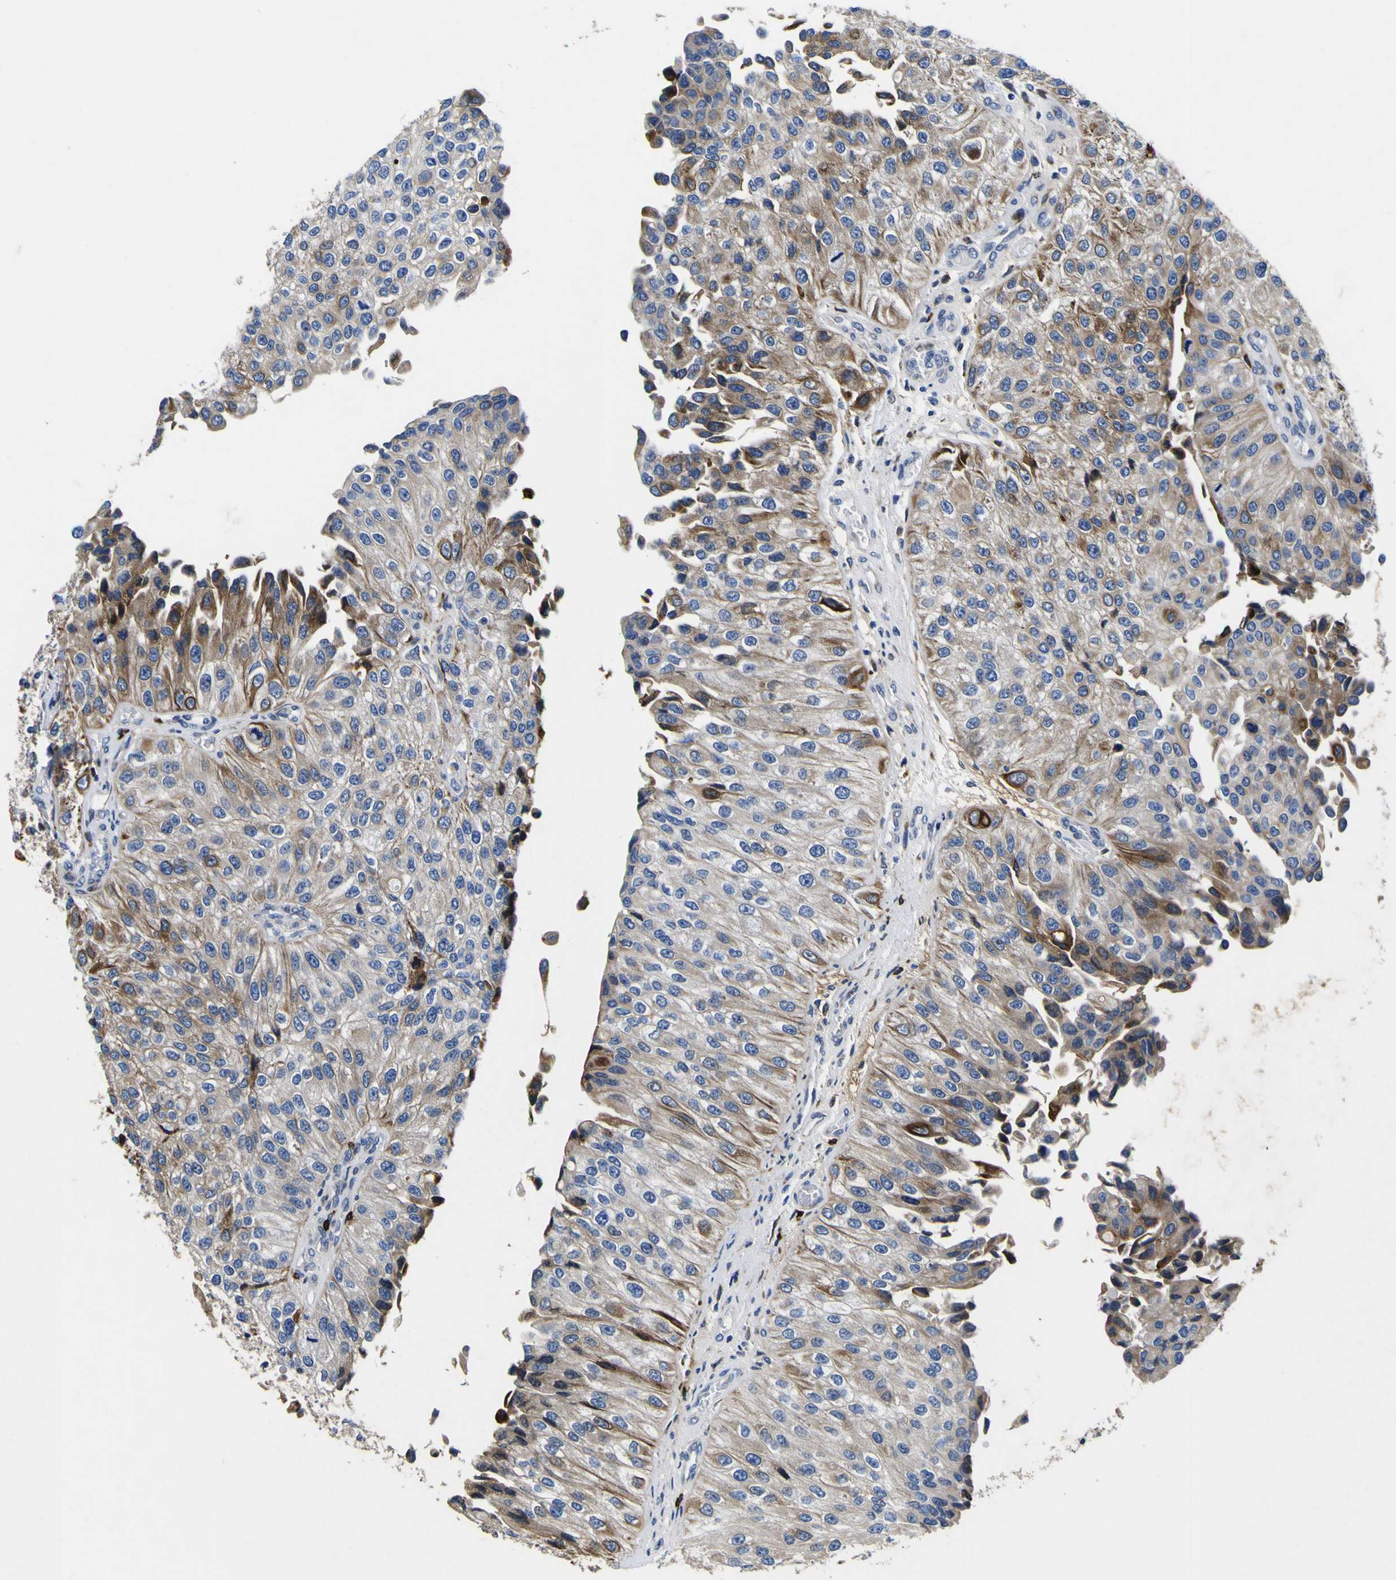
{"staining": {"intensity": "weak", "quantity": ">75%", "location": "cytoplasmic/membranous"}, "tissue": "urothelial cancer", "cell_type": "Tumor cells", "image_type": "cancer", "snomed": [{"axis": "morphology", "description": "Urothelial carcinoma, High grade"}, {"axis": "topography", "description": "Kidney"}, {"axis": "topography", "description": "Urinary bladder"}], "caption": "Protein expression analysis of human urothelial cancer reveals weak cytoplasmic/membranous expression in about >75% of tumor cells.", "gene": "SCD", "patient": {"sex": "male", "age": 77}}